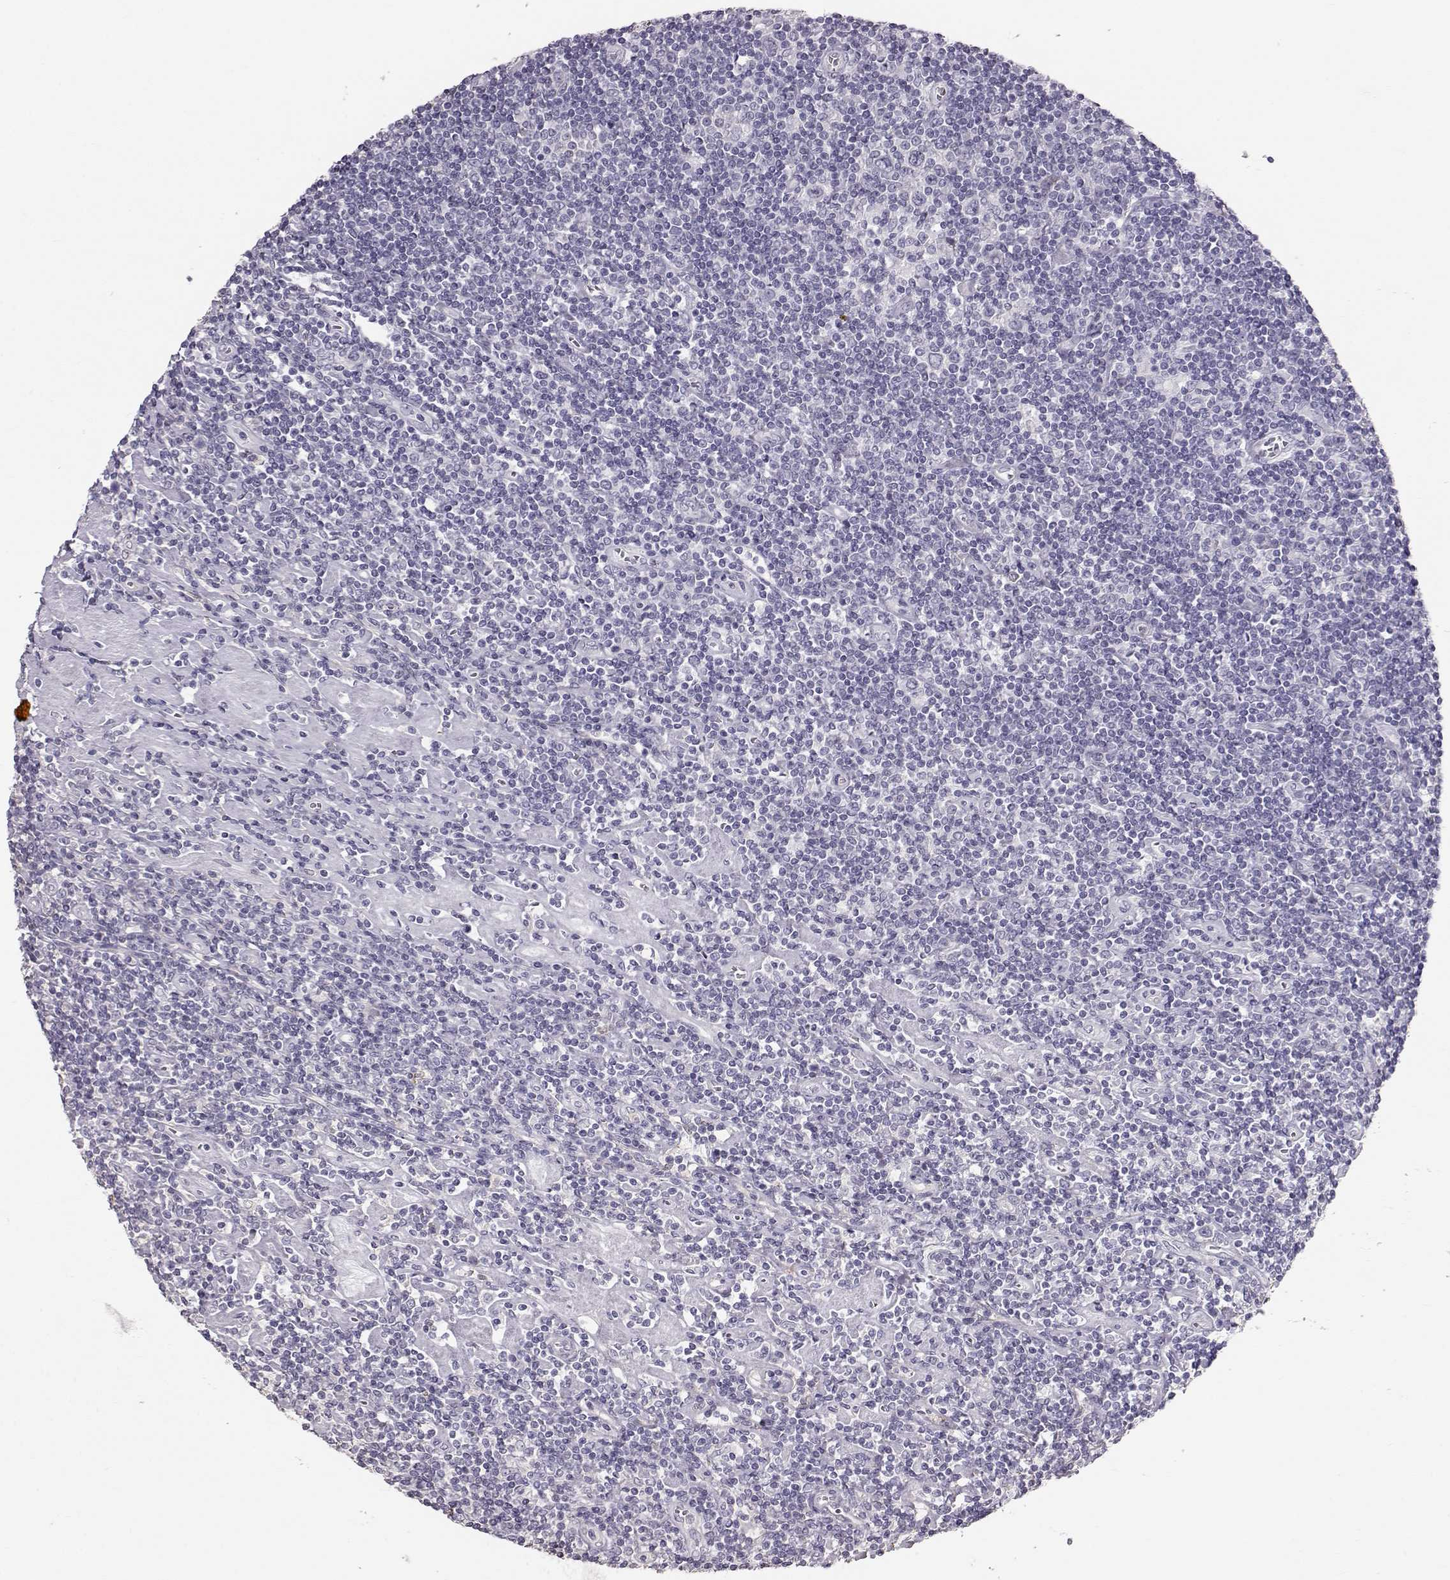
{"staining": {"intensity": "negative", "quantity": "none", "location": "none"}, "tissue": "lymphoma", "cell_type": "Tumor cells", "image_type": "cancer", "snomed": [{"axis": "morphology", "description": "Hodgkin's disease, NOS"}, {"axis": "topography", "description": "Lymph node"}], "caption": "Lymphoma was stained to show a protein in brown. There is no significant staining in tumor cells. (Stains: DAB (3,3'-diaminobenzidine) immunohistochemistry (IHC) with hematoxylin counter stain, Microscopy: brightfield microscopy at high magnification).", "gene": "POU1F1", "patient": {"sex": "male", "age": 40}}